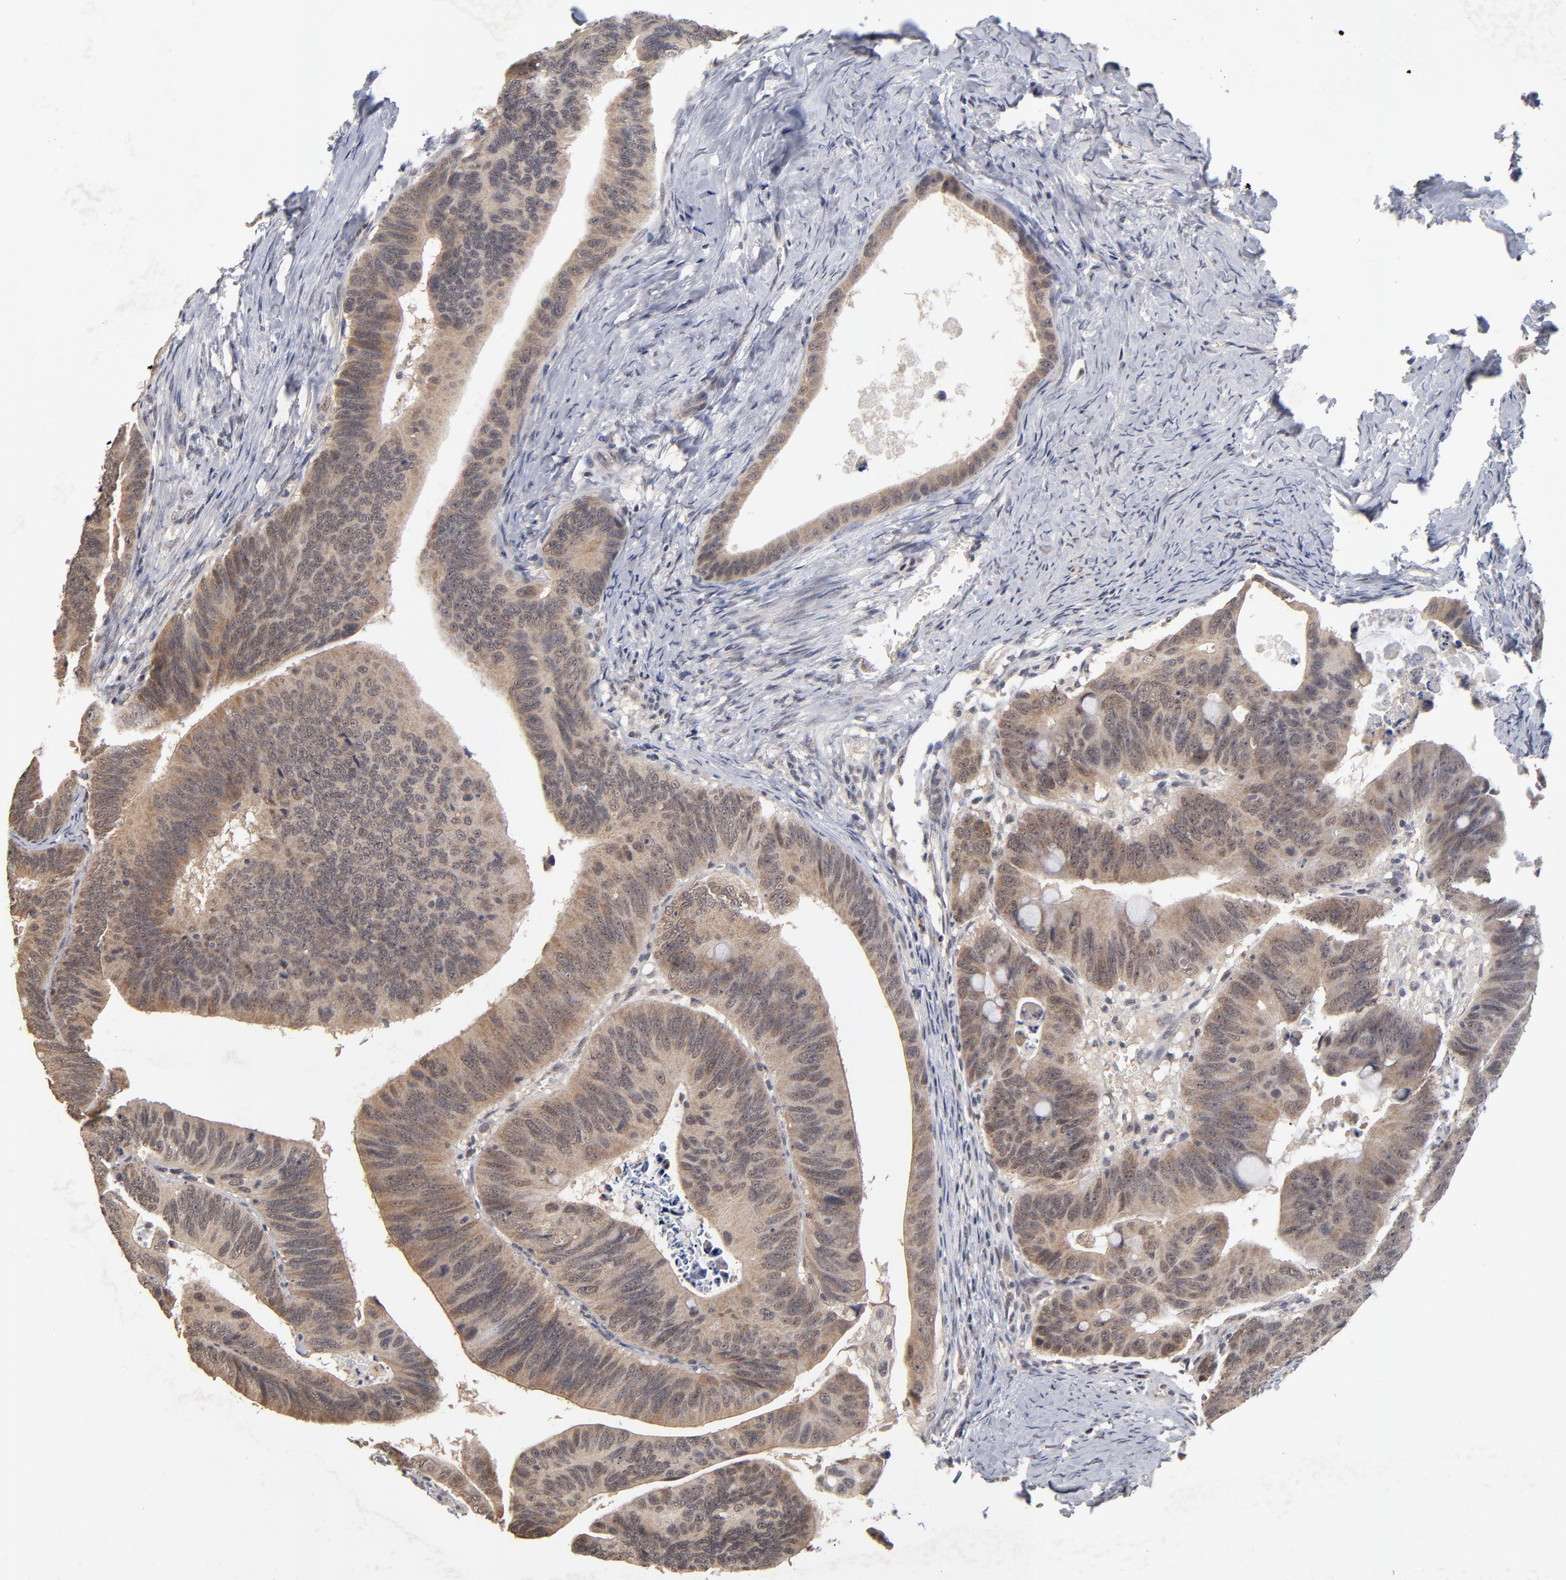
{"staining": {"intensity": "moderate", "quantity": ">75%", "location": "cytoplasmic/membranous"}, "tissue": "colorectal cancer", "cell_type": "Tumor cells", "image_type": "cancer", "snomed": [{"axis": "morphology", "description": "Adenocarcinoma, NOS"}, {"axis": "topography", "description": "Colon"}], "caption": "Adenocarcinoma (colorectal) tissue displays moderate cytoplasmic/membranous expression in about >75% of tumor cells (DAB (3,3'-diaminobenzidine) IHC with brightfield microscopy, high magnification).", "gene": "WSB1", "patient": {"sex": "female", "age": 55}}